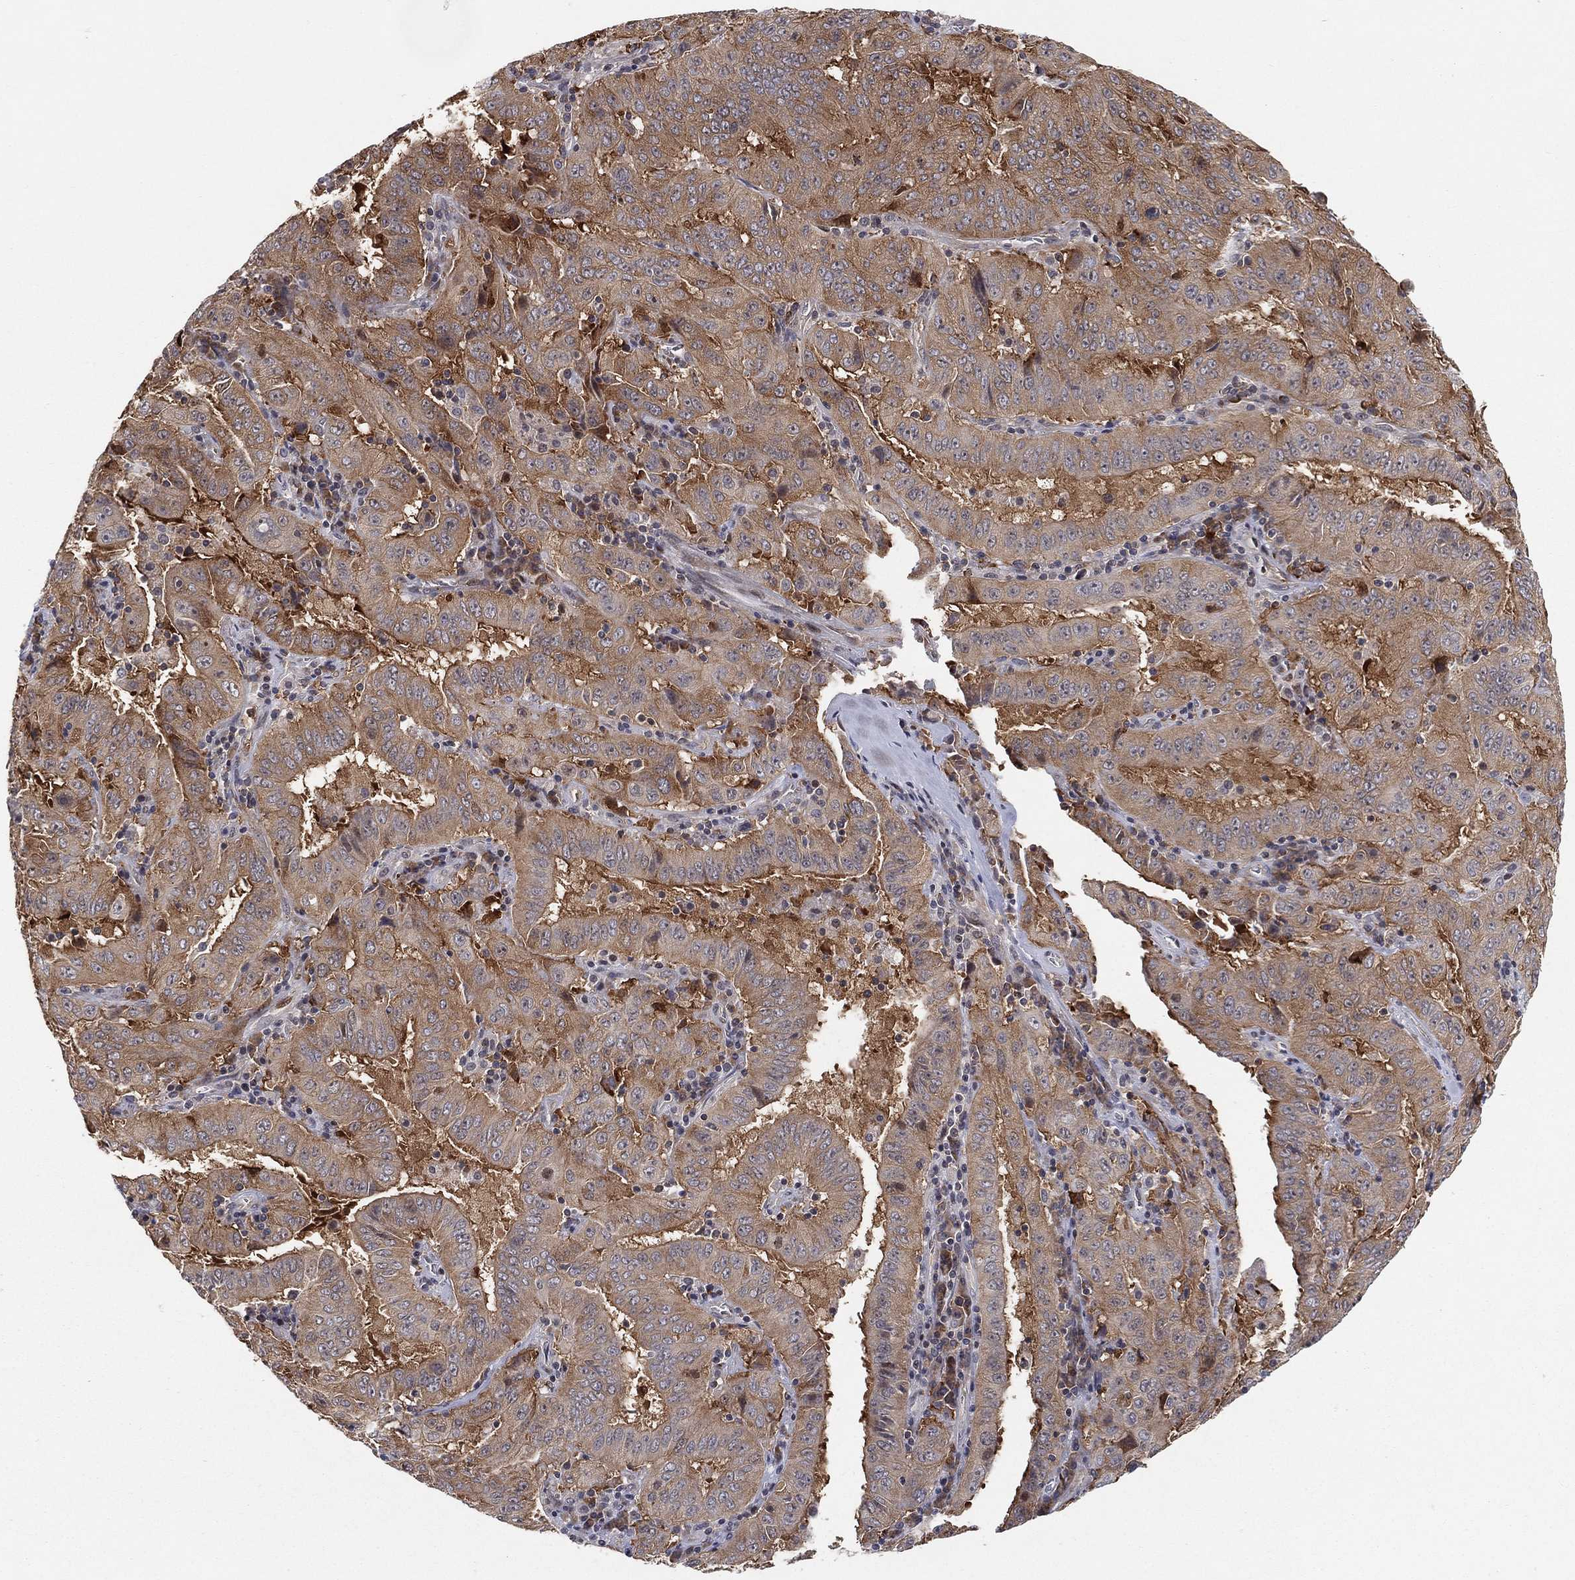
{"staining": {"intensity": "moderate", "quantity": ">75%", "location": "cytoplasmic/membranous"}, "tissue": "pancreatic cancer", "cell_type": "Tumor cells", "image_type": "cancer", "snomed": [{"axis": "morphology", "description": "Adenocarcinoma, NOS"}, {"axis": "topography", "description": "Pancreas"}], "caption": "Pancreatic adenocarcinoma tissue displays moderate cytoplasmic/membranous expression in approximately >75% of tumor cells, visualized by immunohistochemistry.", "gene": "TMTC4", "patient": {"sex": "male", "age": 63}}